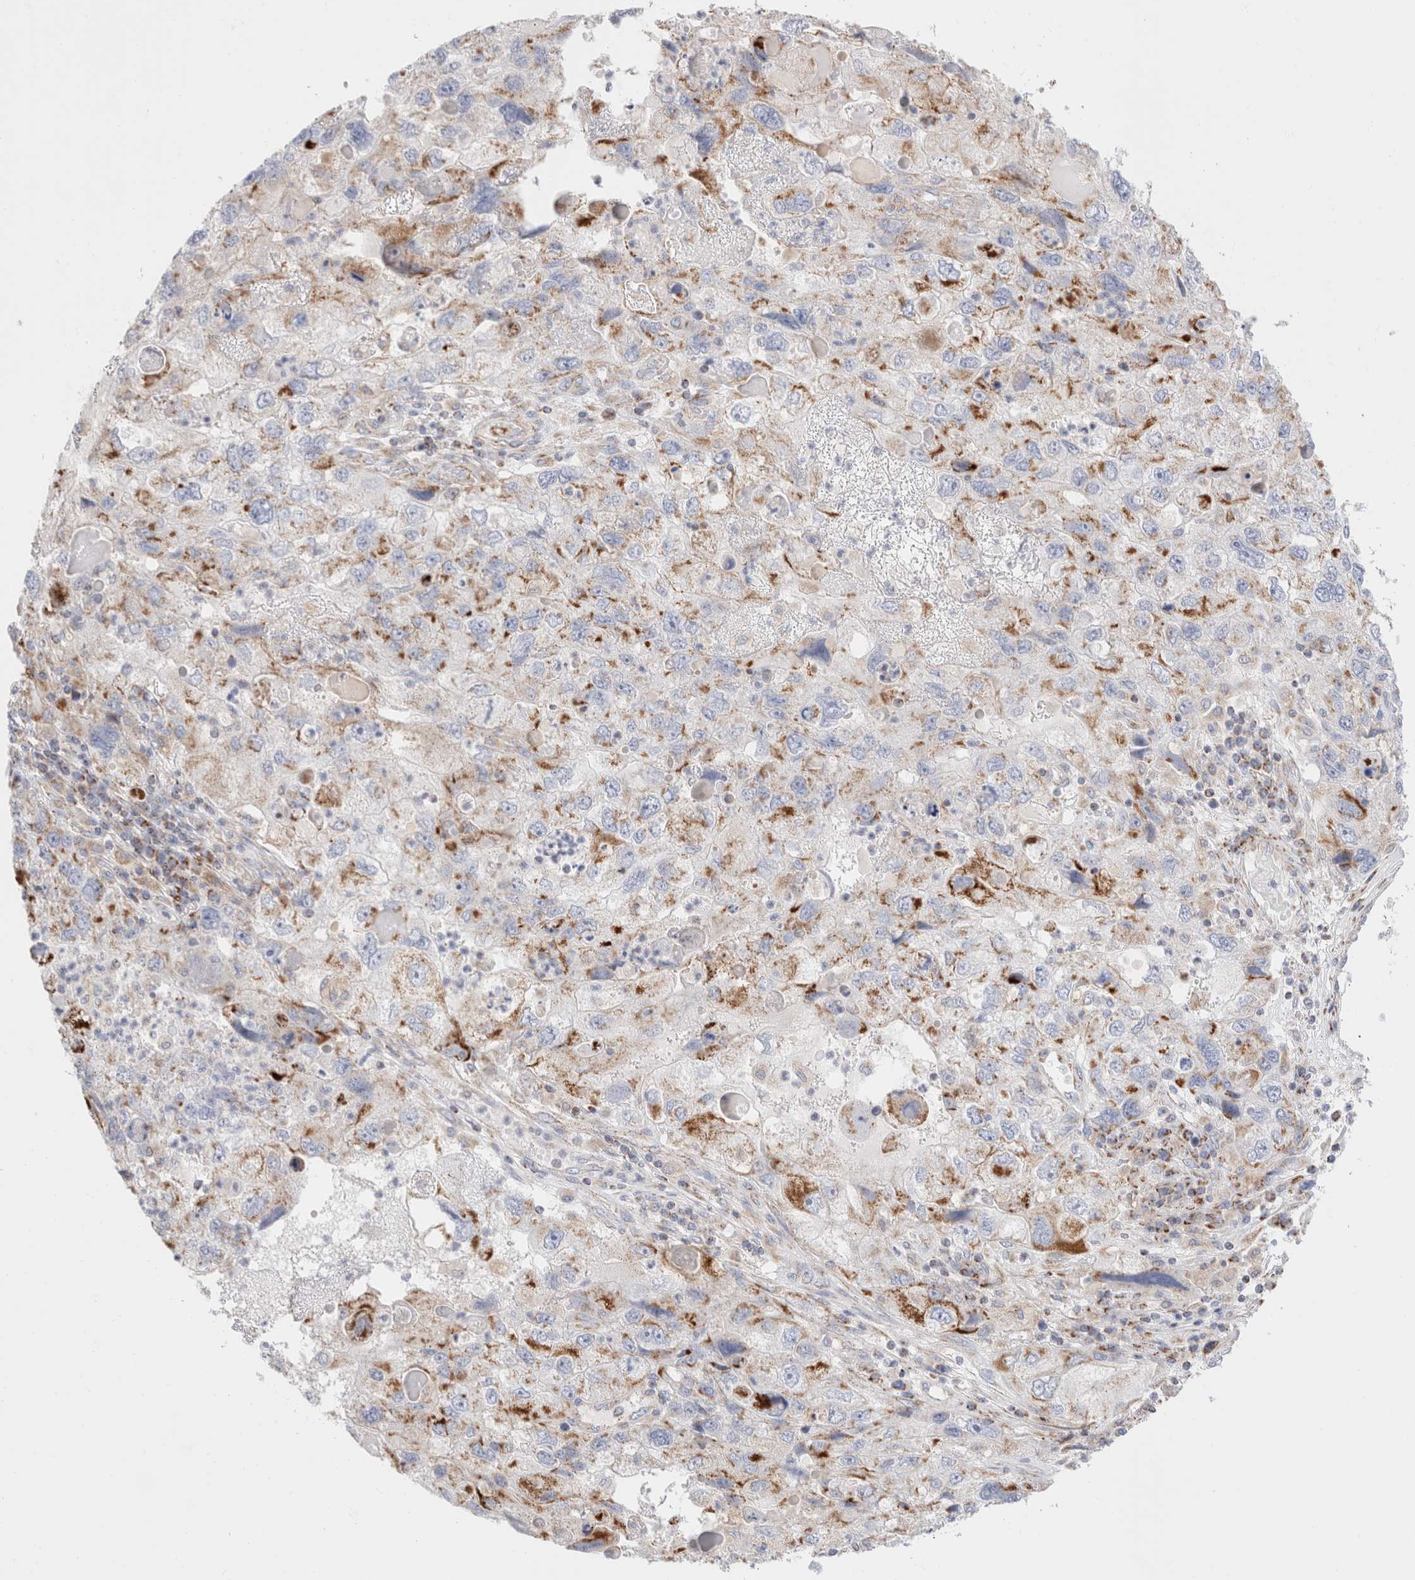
{"staining": {"intensity": "moderate", "quantity": "<25%", "location": "cytoplasmic/membranous"}, "tissue": "endometrial cancer", "cell_type": "Tumor cells", "image_type": "cancer", "snomed": [{"axis": "morphology", "description": "Adenocarcinoma, NOS"}, {"axis": "topography", "description": "Endometrium"}], "caption": "An immunohistochemistry (IHC) image of tumor tissue is shown. Protein staining in brown highlights moderate cytoplasmic/membranous positivity in endometrial adenocarcinoma within tumor cells.", "gene": "ATP6V1C1", "patient": {"sex": "female", "age": 49}}